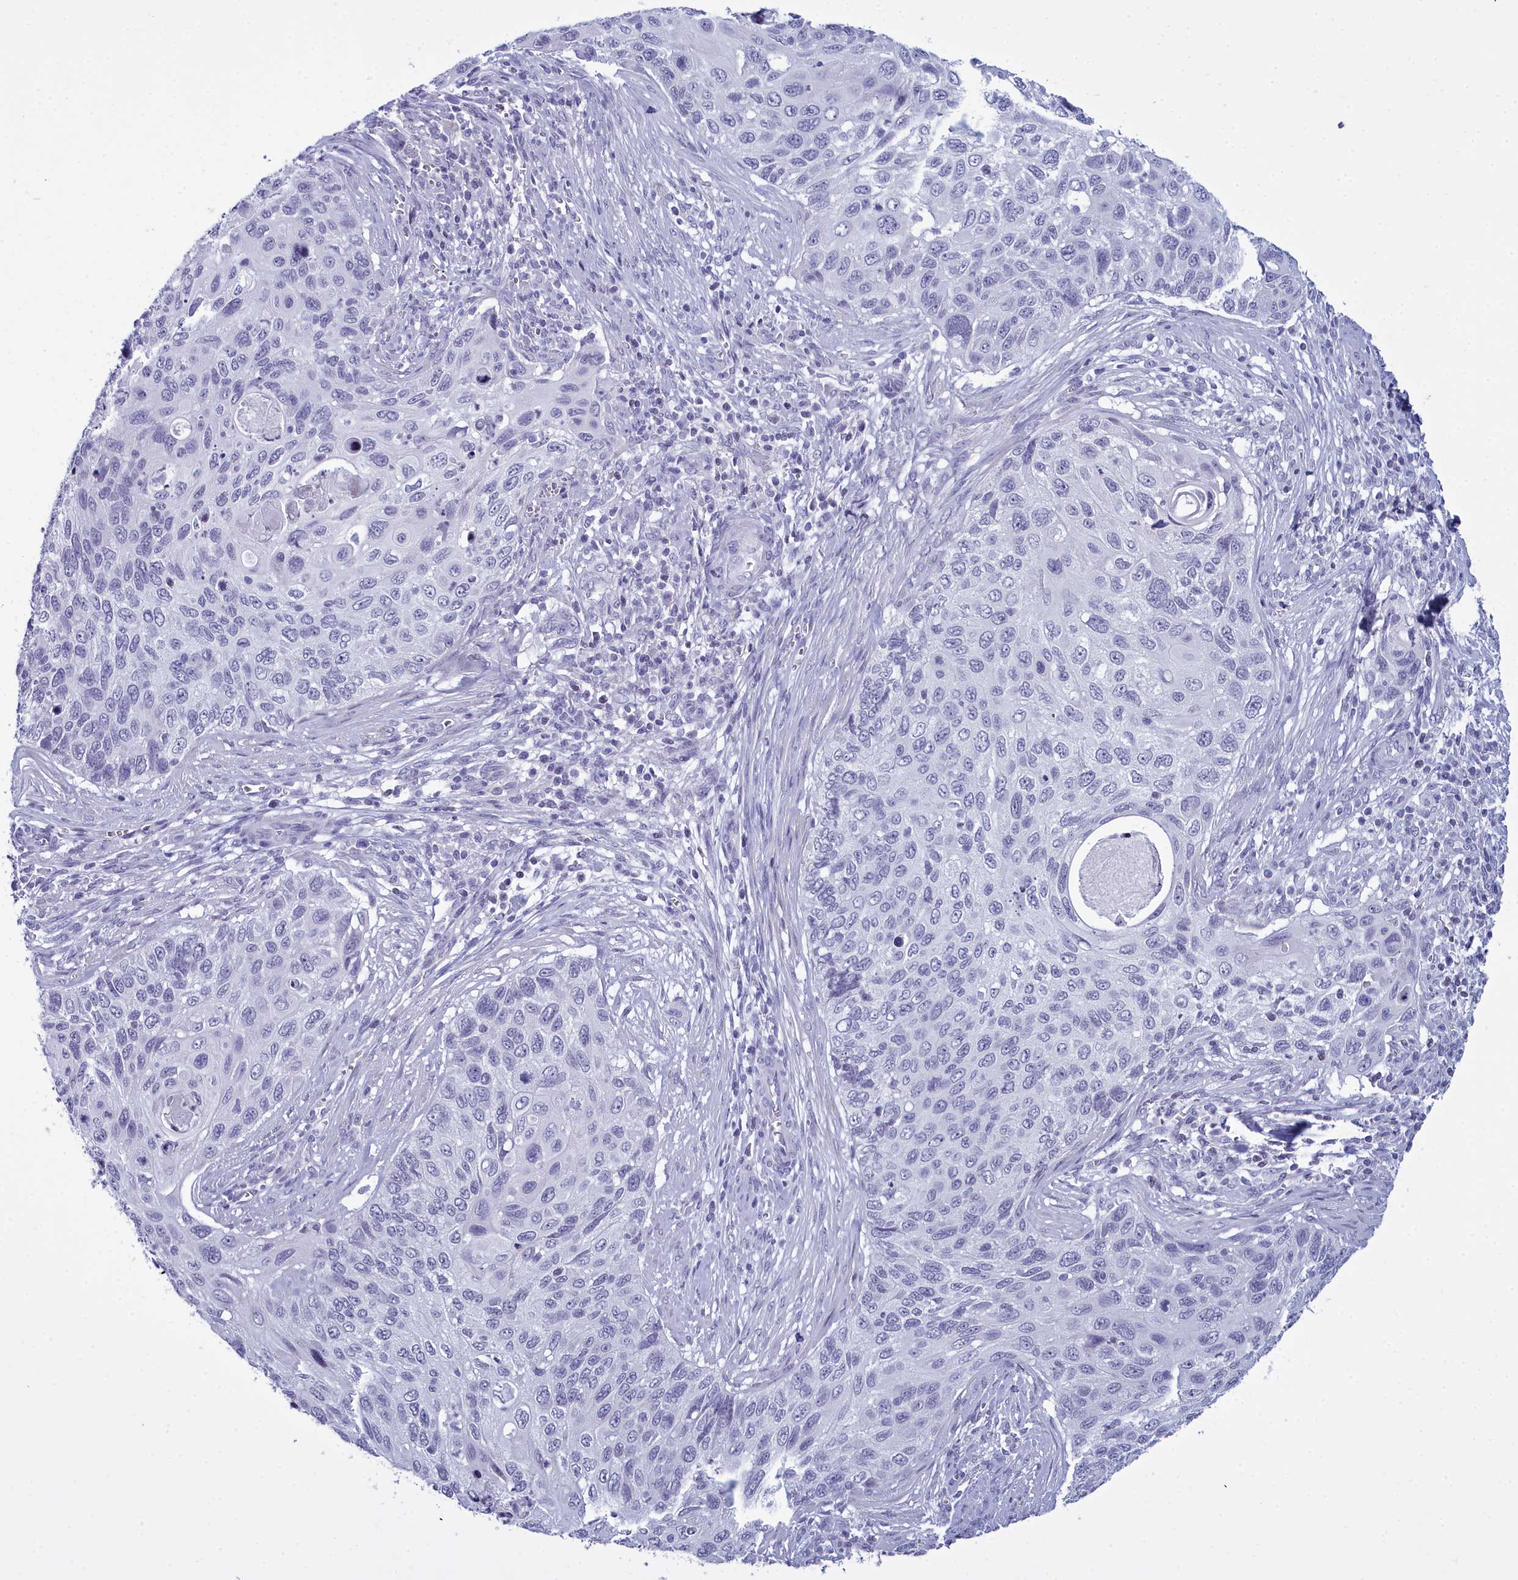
{"staining": {"intensity": "negative", "quantity": "none", "location": "none"}, "tissue": "cervical cancer", "cell_type": "Tumor cells", "image_type": "cancer", "snomed": [{"axis": "morphology", "description": "Squamous cell carcinoma, NOS"}, {"axis": "topography", "description": "Cervix"}], "caption": "The image displays no significant staining in tumor cells of cervical cancer (squamous cell carcinoma). (Brightfield microscopy of DAB immunohistochemistry (IHC) at high magnification).", "gene": "MAP6", "patient": {"sex": "female", "age": 70}}